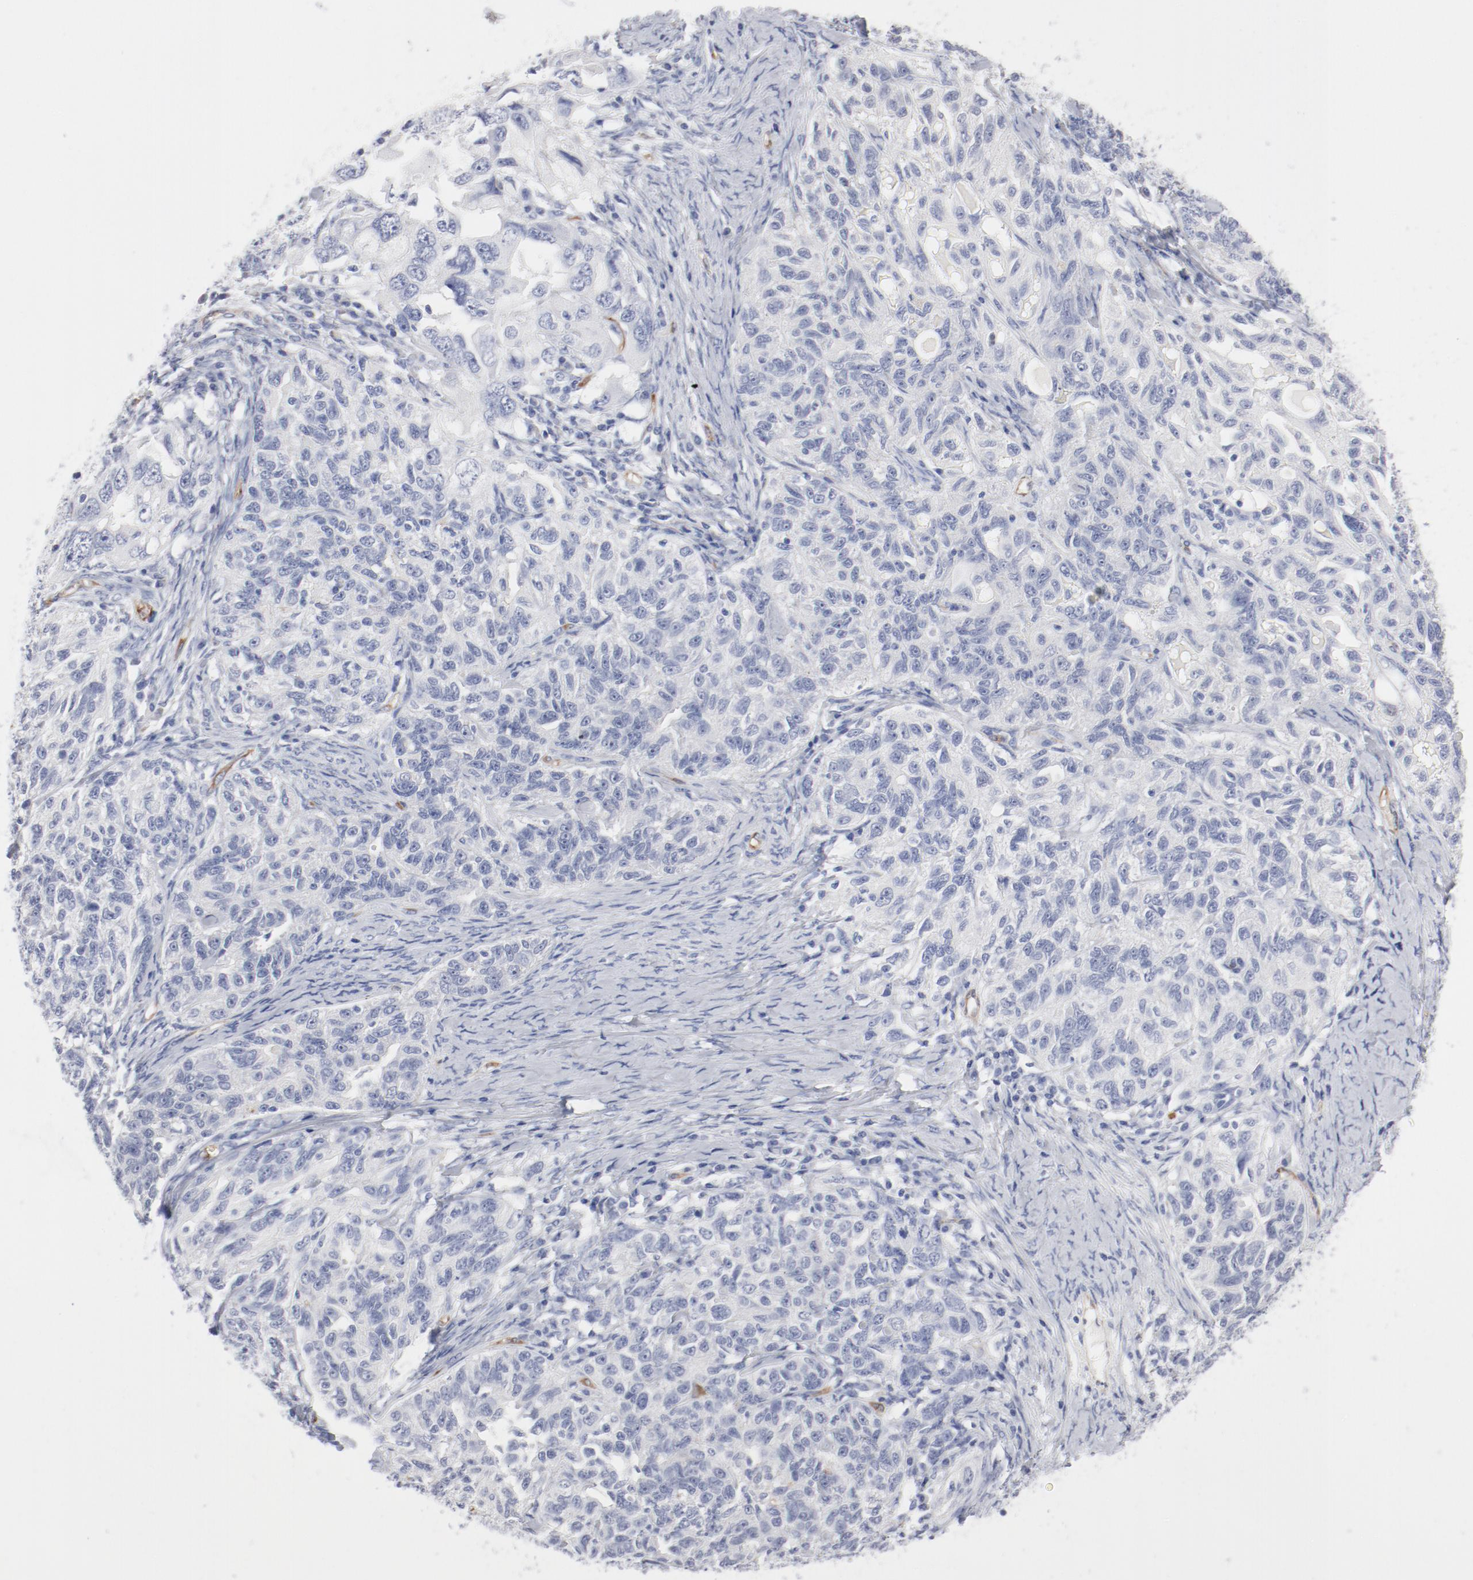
{"staining": {"intensity": "negative", "quantity": "none", "location": "none"}, "tissue": "ovarian cancer", "cell_type": "Tumor cells", "image_type": "cancer", "snomed": [{"axis": "morphology", "description": "Cystadenocarcinoma, serous, NOS"}, {"axis": "topography", "description": "Ovary"}], "caption": "Human ovarian serous cystadenocarcinoma stained for a protein using immunohistochemistry demonstrates no positivity in tumor cells.", "gene": "SHANK3", "patient": {"sex": "female", "age": 82}}